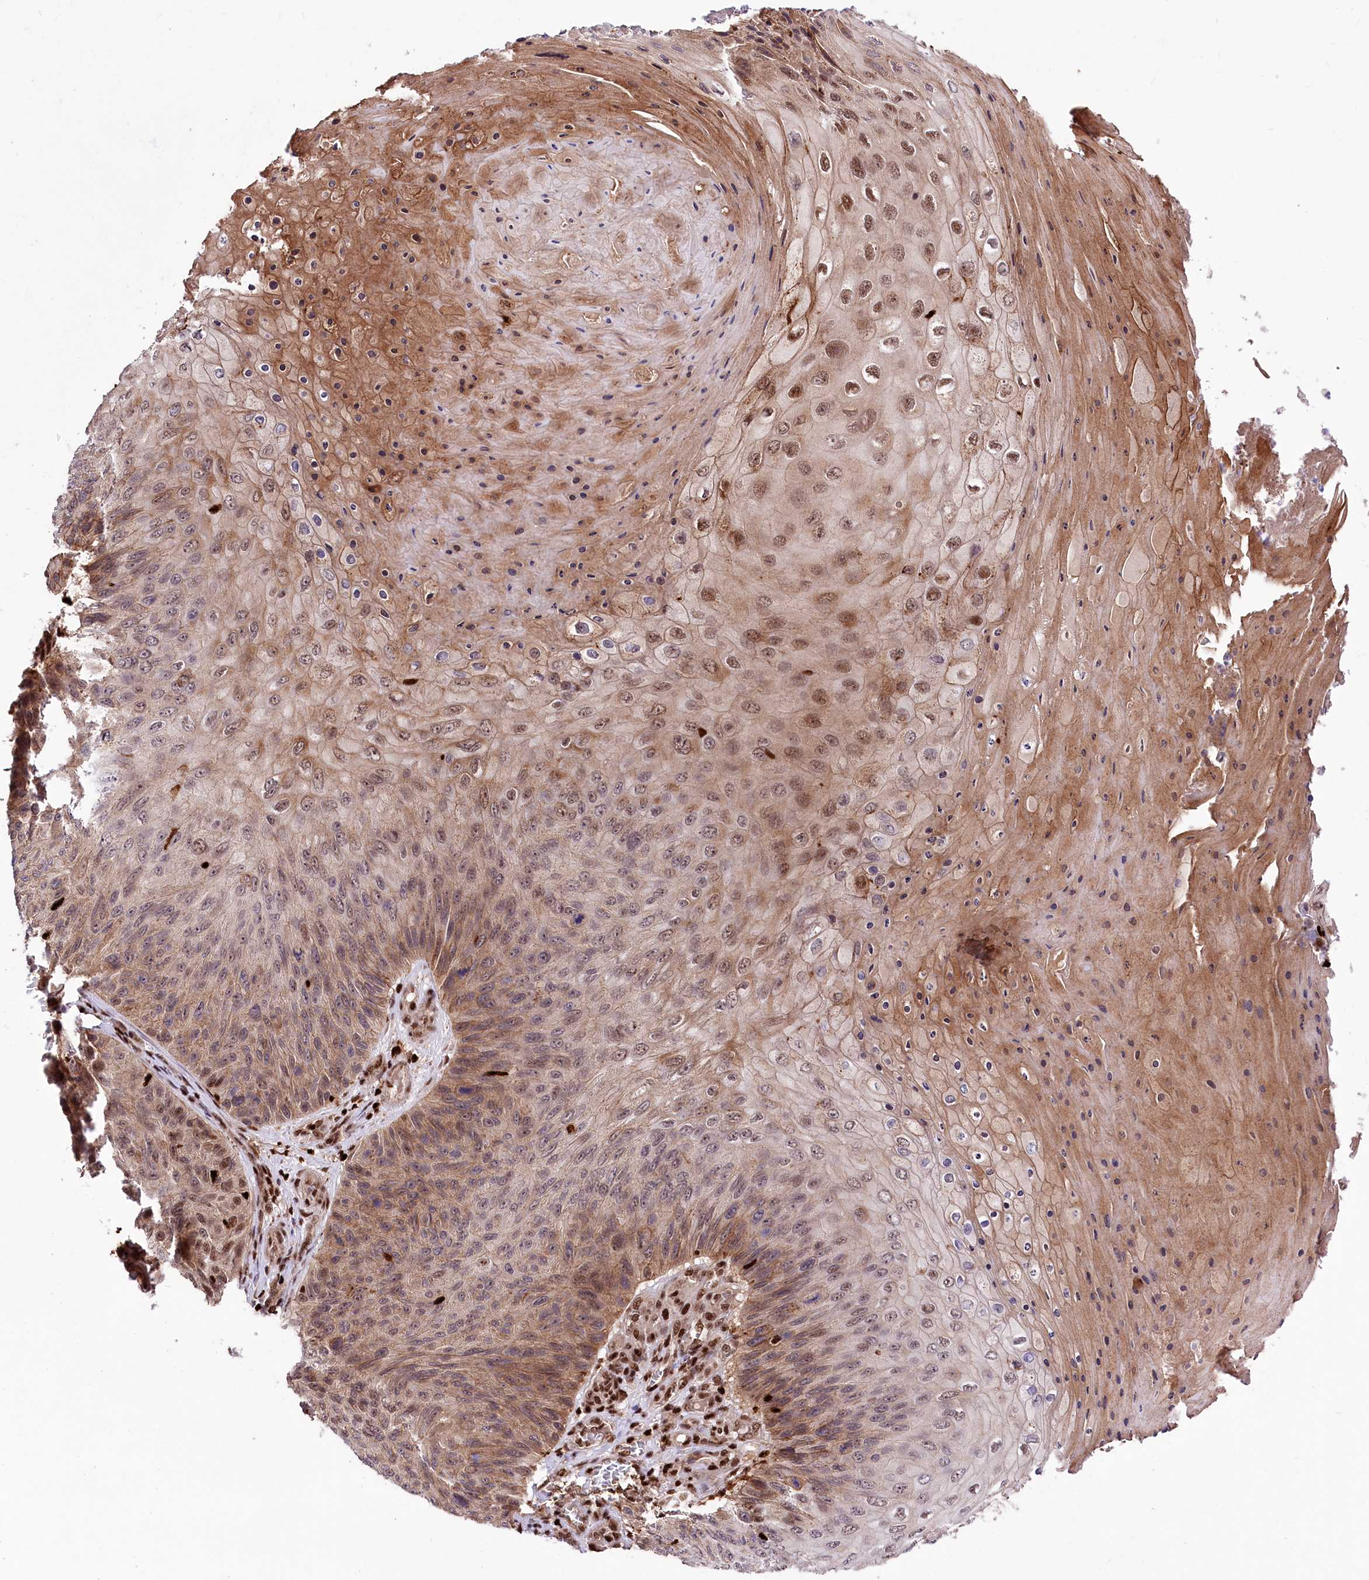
{"staining": {"intensity": "moderate", "quantity": ">75%", "location": "cytoplasmic/membranous,nuclear"}, "tissue": "skin cancer", "cell_type": "Tumor cells", "image_type": "cancer", "snomed": [{"axis": "morphology", "description": "Squamous cell carcinoma, NOS"}, {"axis": "topography", "description": "Skin"}], "caption": "Protein staining demonstrates moderate cytoplasmic/membranous and nuclear expression in about >75% of tumor cells in skin squamous cell carcinoma.", "gene": "FIGN", "patient": {"sex": "female", "age": 88}}